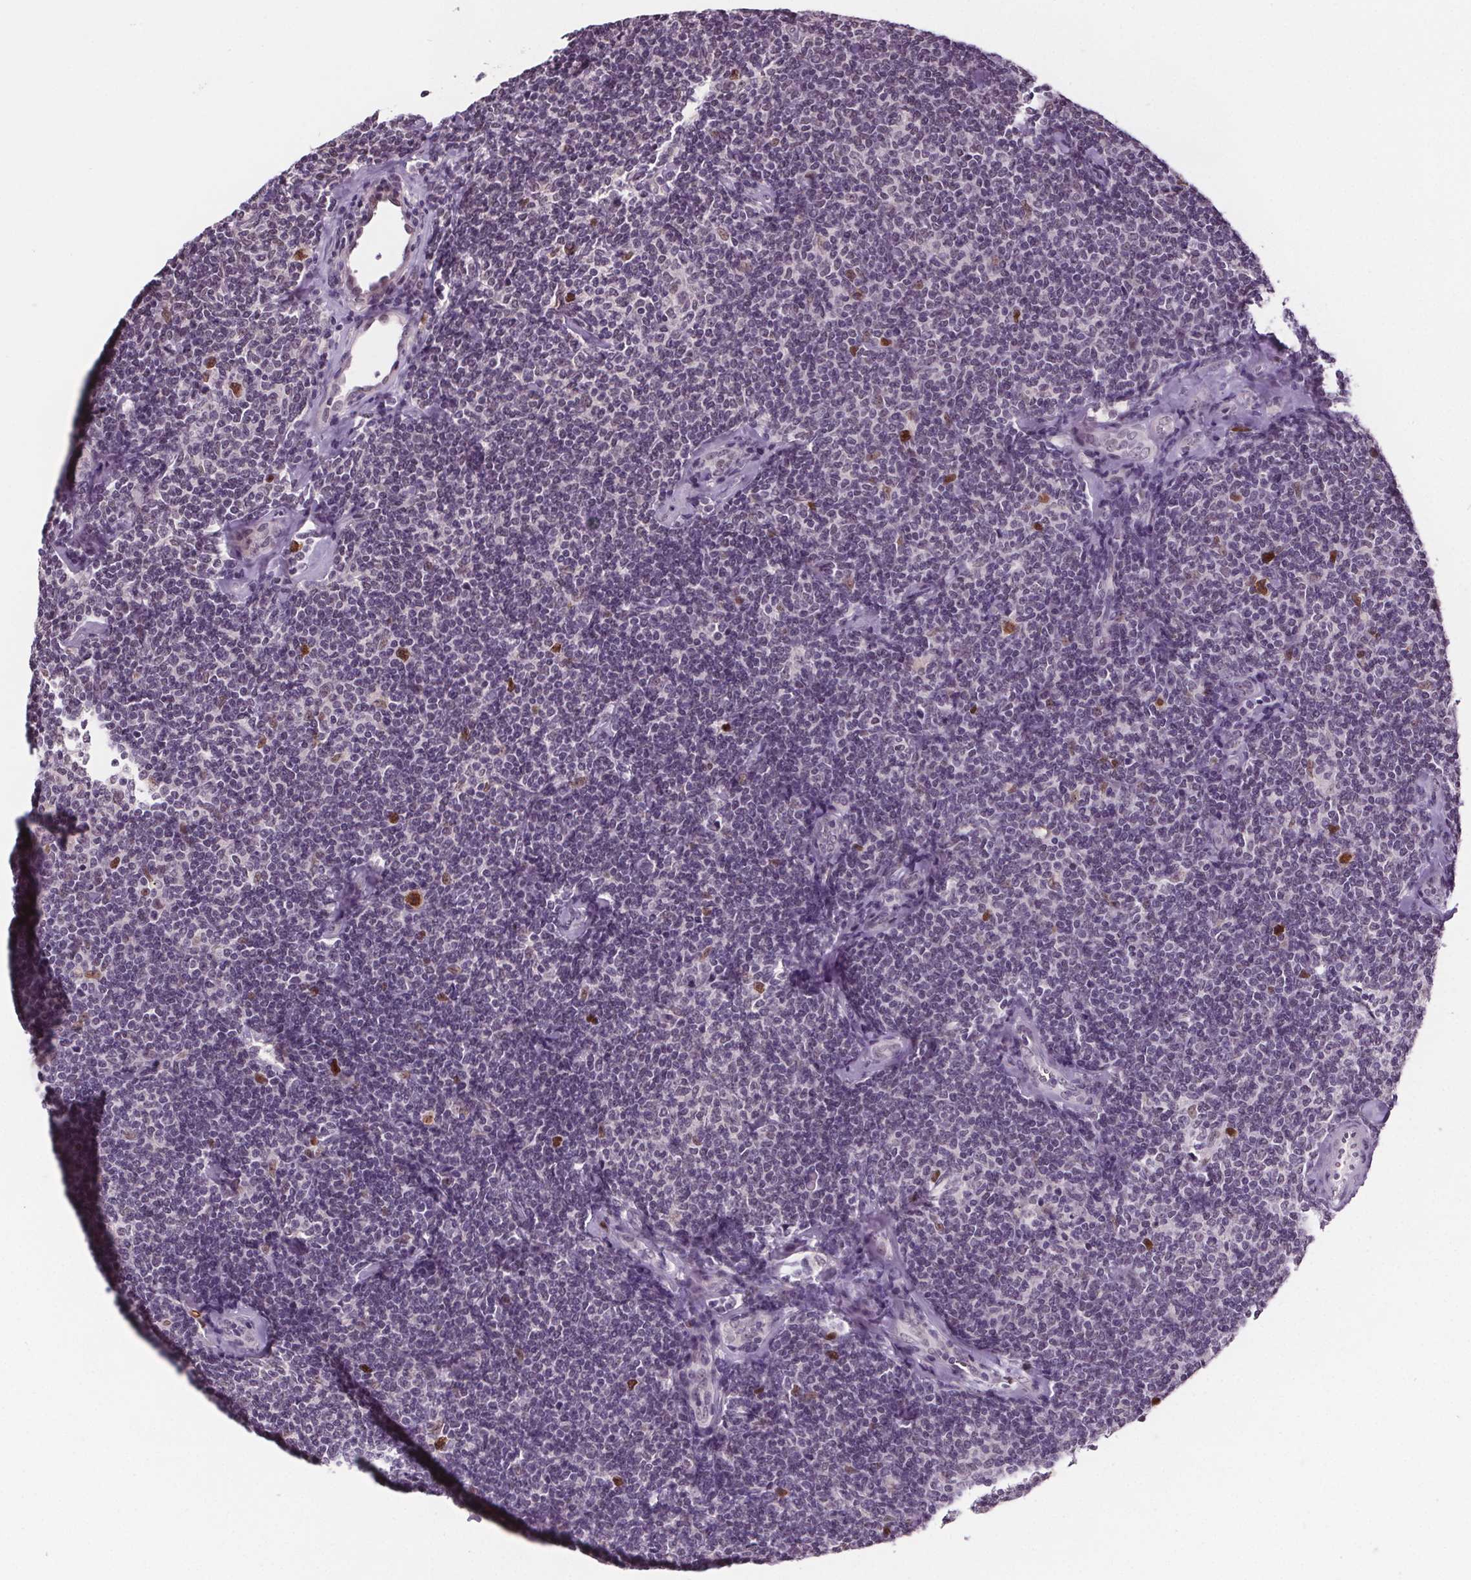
{"staining": {"intensity": "negative", "quantity": "none", "location": "none"}, "tissue": "lymphoma", "cell_type": "Tumor cells", "image_type": "cancer", "snomed": [{"axis": "morphology", "description": "Malignant lymphoma, non-Hodgkin's type, Low grade"}, {"axis": "topography", "description": "Lymph node"}], "caption": "DAB immunohistochemical staining of human lymphoma reveals no significant expression in tumor cells. (DAB (3,3'-diaminobenzidine) immunohistochemistry, high magnification).", "gene": "CENPF", "patient": {"sex": "female", "age": 56}}